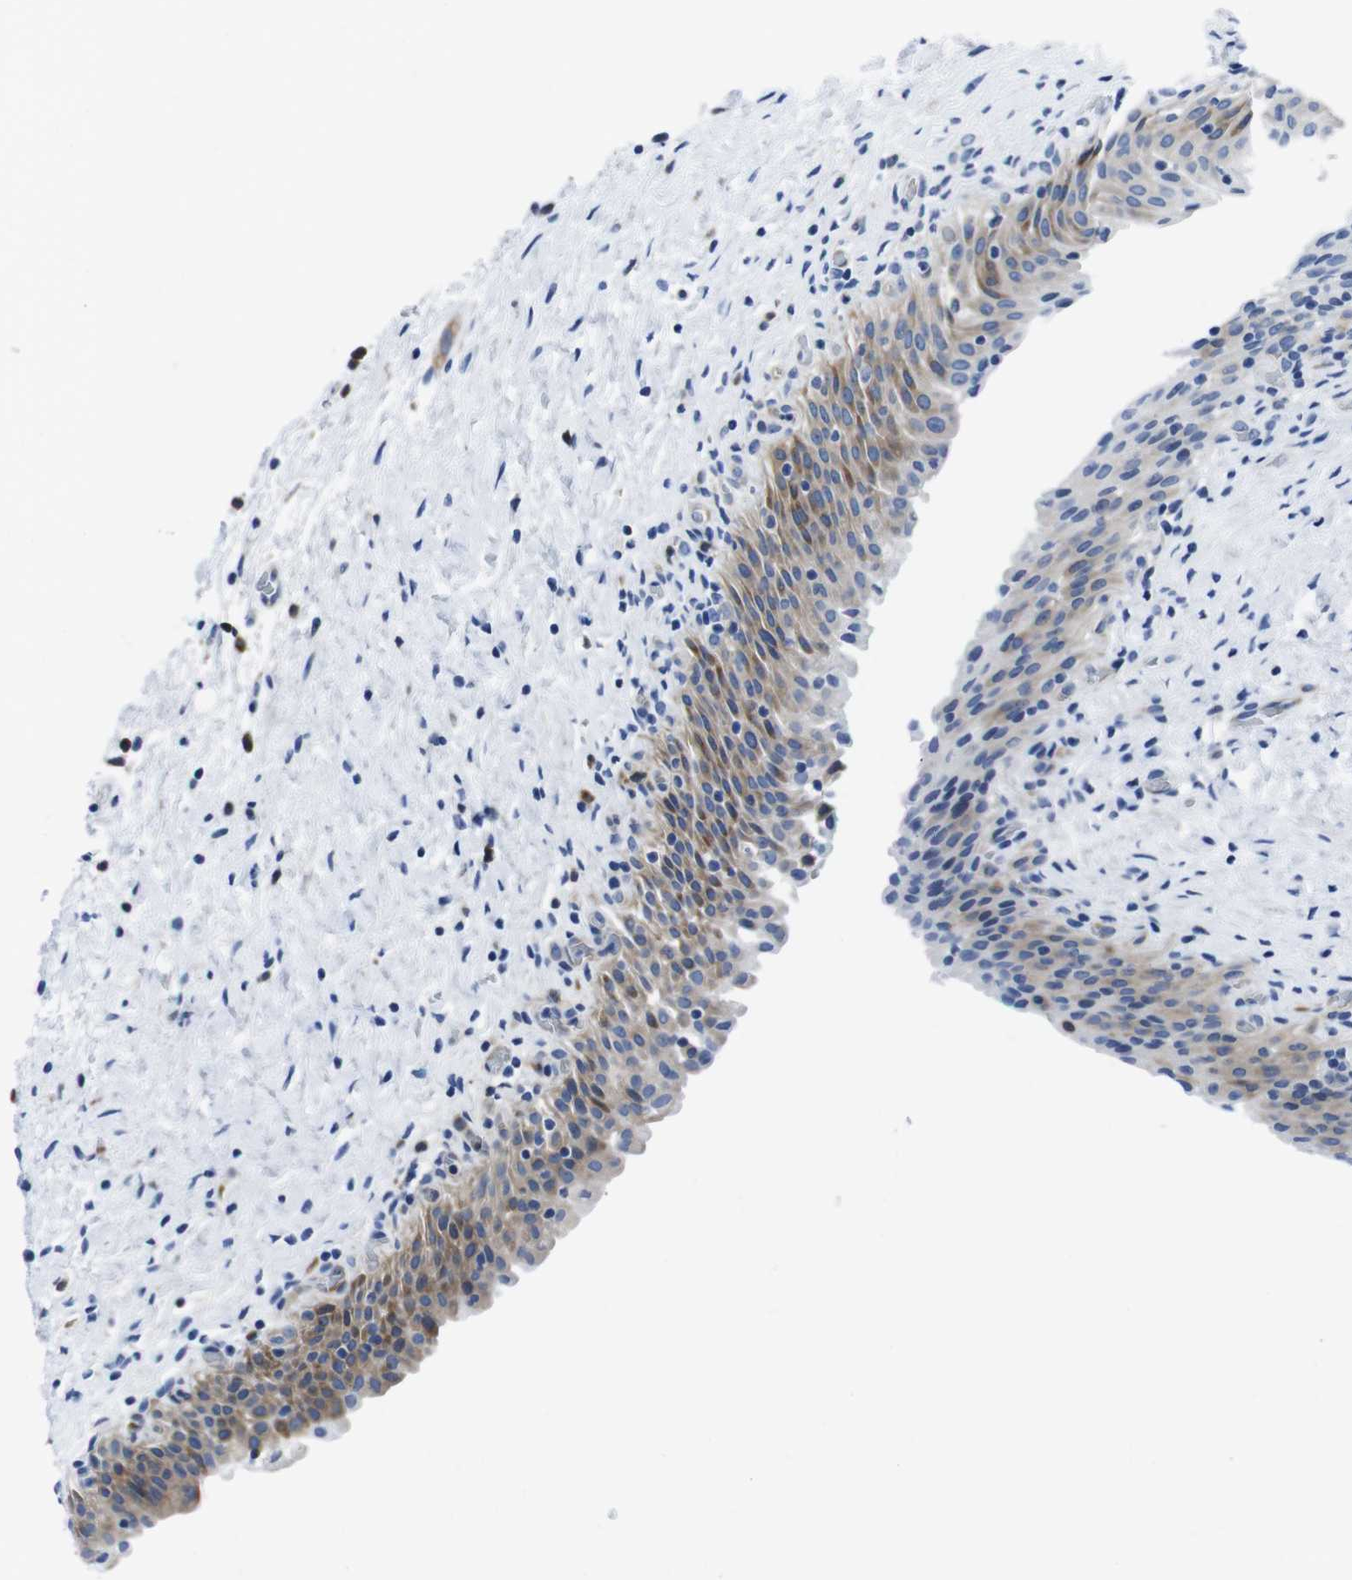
{"staining": {"intensity": "moderate", "quantity": "25%-75%", "location": "cytoplasmic/membranous"}, "tissue": "urinary bladder", "cell_type": "Urothelial cells", "image_type": "normal", "snomed": [{"axis": "morphology", "description": "Normal tissue, NOS"}, {"axis": "topography", "description": "Urinary bladder"}], "caption": "IHC of benign human urinary bladder displays medium levels of moderate cytoplasmic/membranous staining in about 25%-75% of urothelial cells.", "gene": "EIF4A1", "patient": {"sex": "male", "age": 51}}